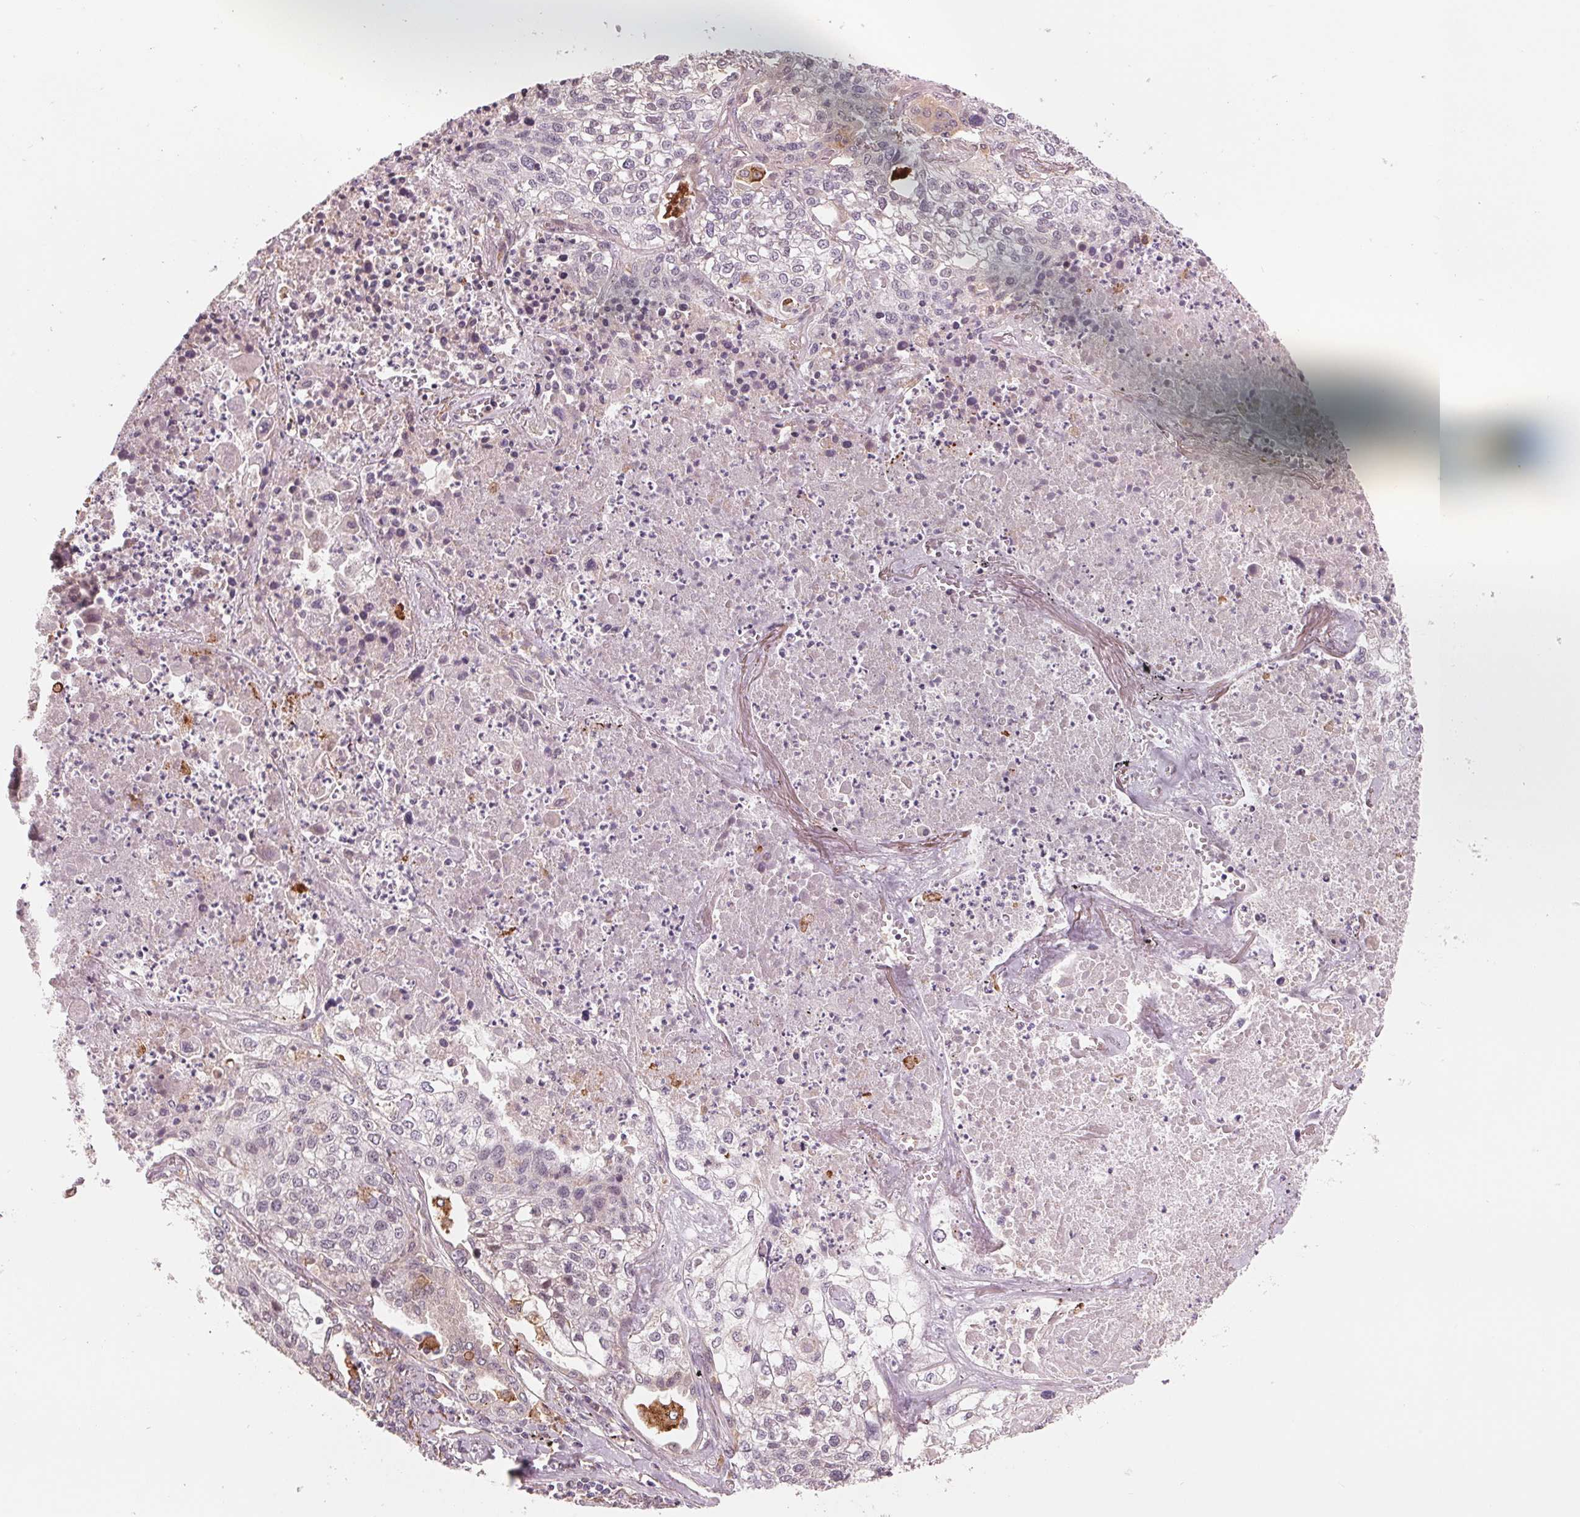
{"staining": {"intensity": "negative", "quantity": "none", "location": "none"}, "tissue": "lung cancer", "cell_type": "Tumor cells", "image_type": "cancer", "snomed": [{"axis": "morphology", "description": "Squamous cell carcinoma, NOS"}, {"axis": "topography", "description": "Lung"}], "caption": "IHC histopathology image of neoplastic tissue: lung cancer stained with DAB (3,3'-diaminobenzidine) exhibits no significant protein expression in tumor cells.", "gene": "IL9R", "patient": {"sex": "male", "age": 74}}